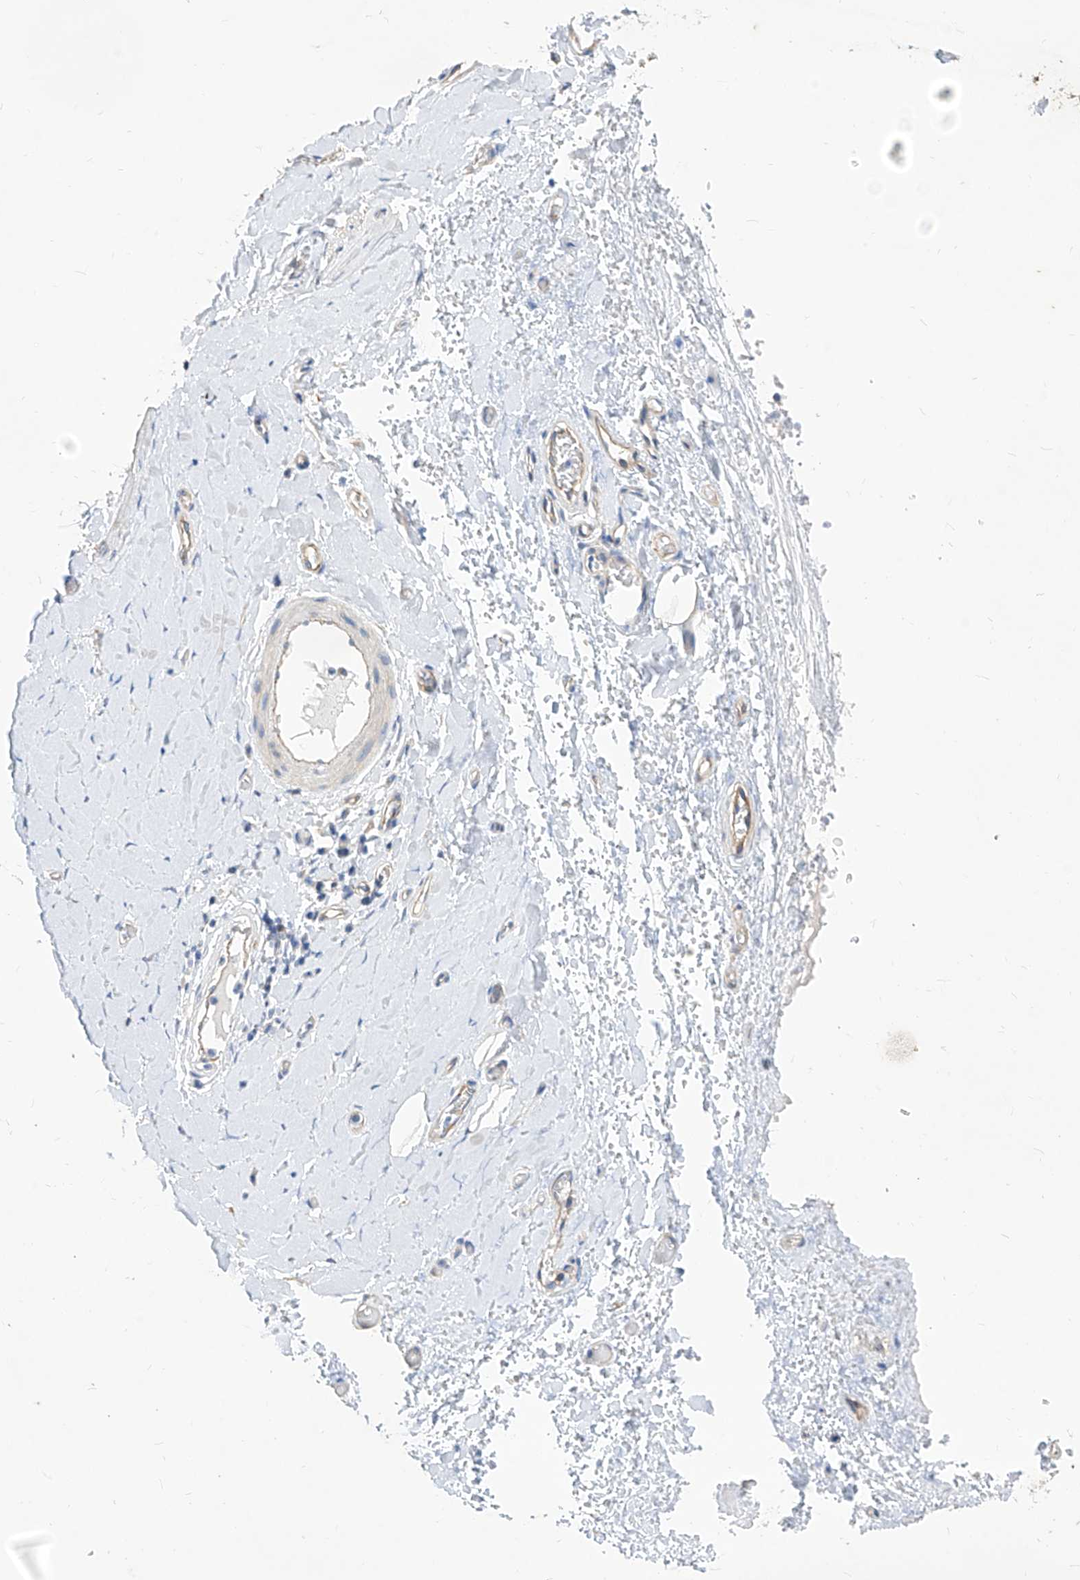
{"staining": {"intensity": "negative", "quantity": "none", "location": "none"}, "tissue": "soft tissue", "cell_type": "Fibroblasts", "image_type": "normal", "snomed": [{"axis": "morphology", "description": "Normal tissue, NOS"}, {"axis": "morphology", "description": "Adenocarcinoma, NOS"}, {"axis": "topography", "description": "Stomach, upper"}, {"axis": "topography", "description": "Peripheral nerve tissue"}], "caption": "Fibroblasts show no significant expression in benign soft tissue. (DAB (3,3'-diaminobenzidine) IHC, high magnification).", "gene": "SCGB2A1", "patient": {"sex": "male", "age": 62}}